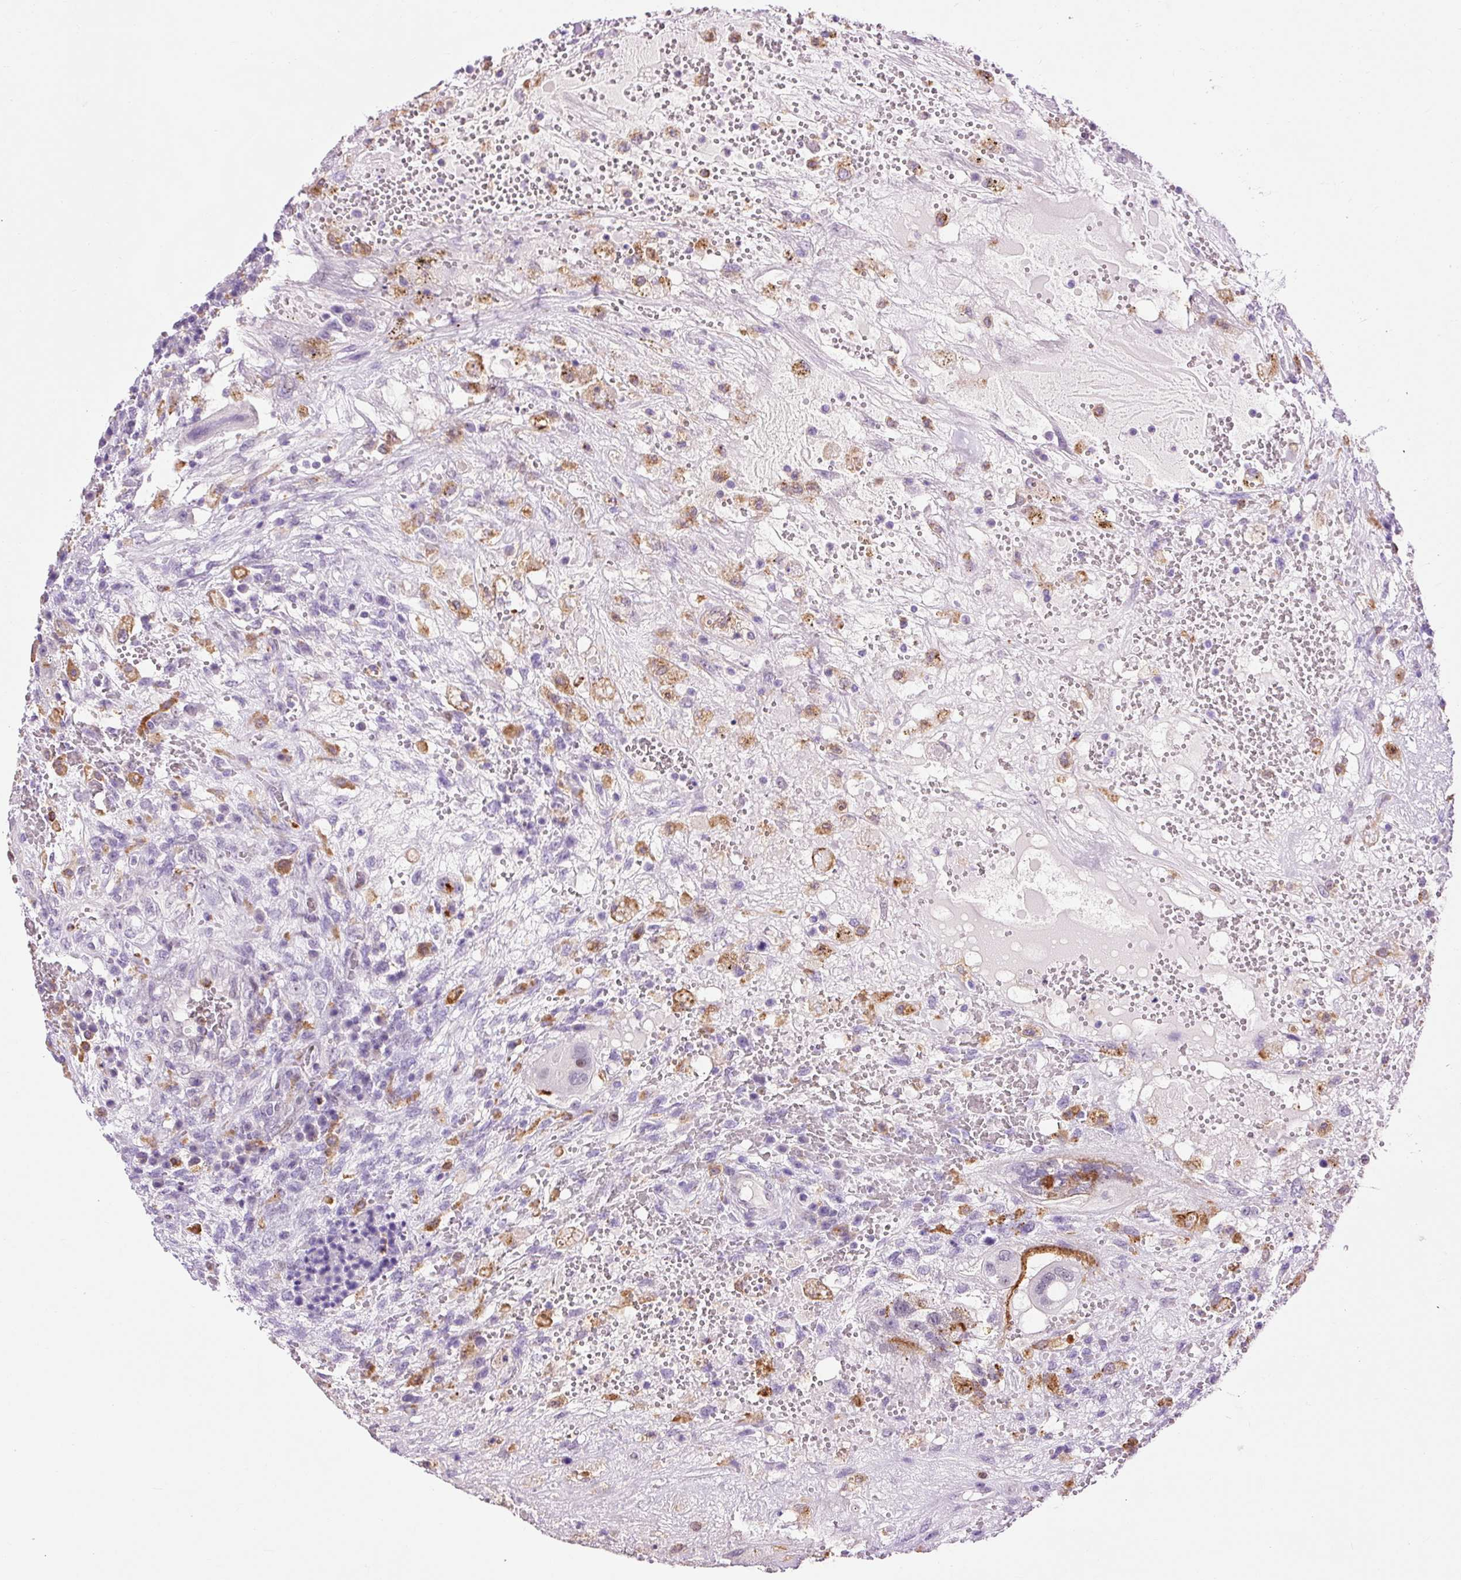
{"staining": {"intensity": "negative", "quantity": "none", "location": "none"}, "tissue": "testis cancer", "cell_type": "Tumor cells", "image_type": "cancer", "snomed": [{"axis": "morphology", "description": "Carcinoma, Embryonal, NOS"}, {"axis": "topography", "description": "Testis"}], "caption": "The photomicrograph reveals no staining of tumor cells in testis embryonal carcinoma. (DAB (3,3'-diaminobenzidine) IHC, high magnification).", "gene": "LY86", "patient": {"sex": "male", "age": 26}}